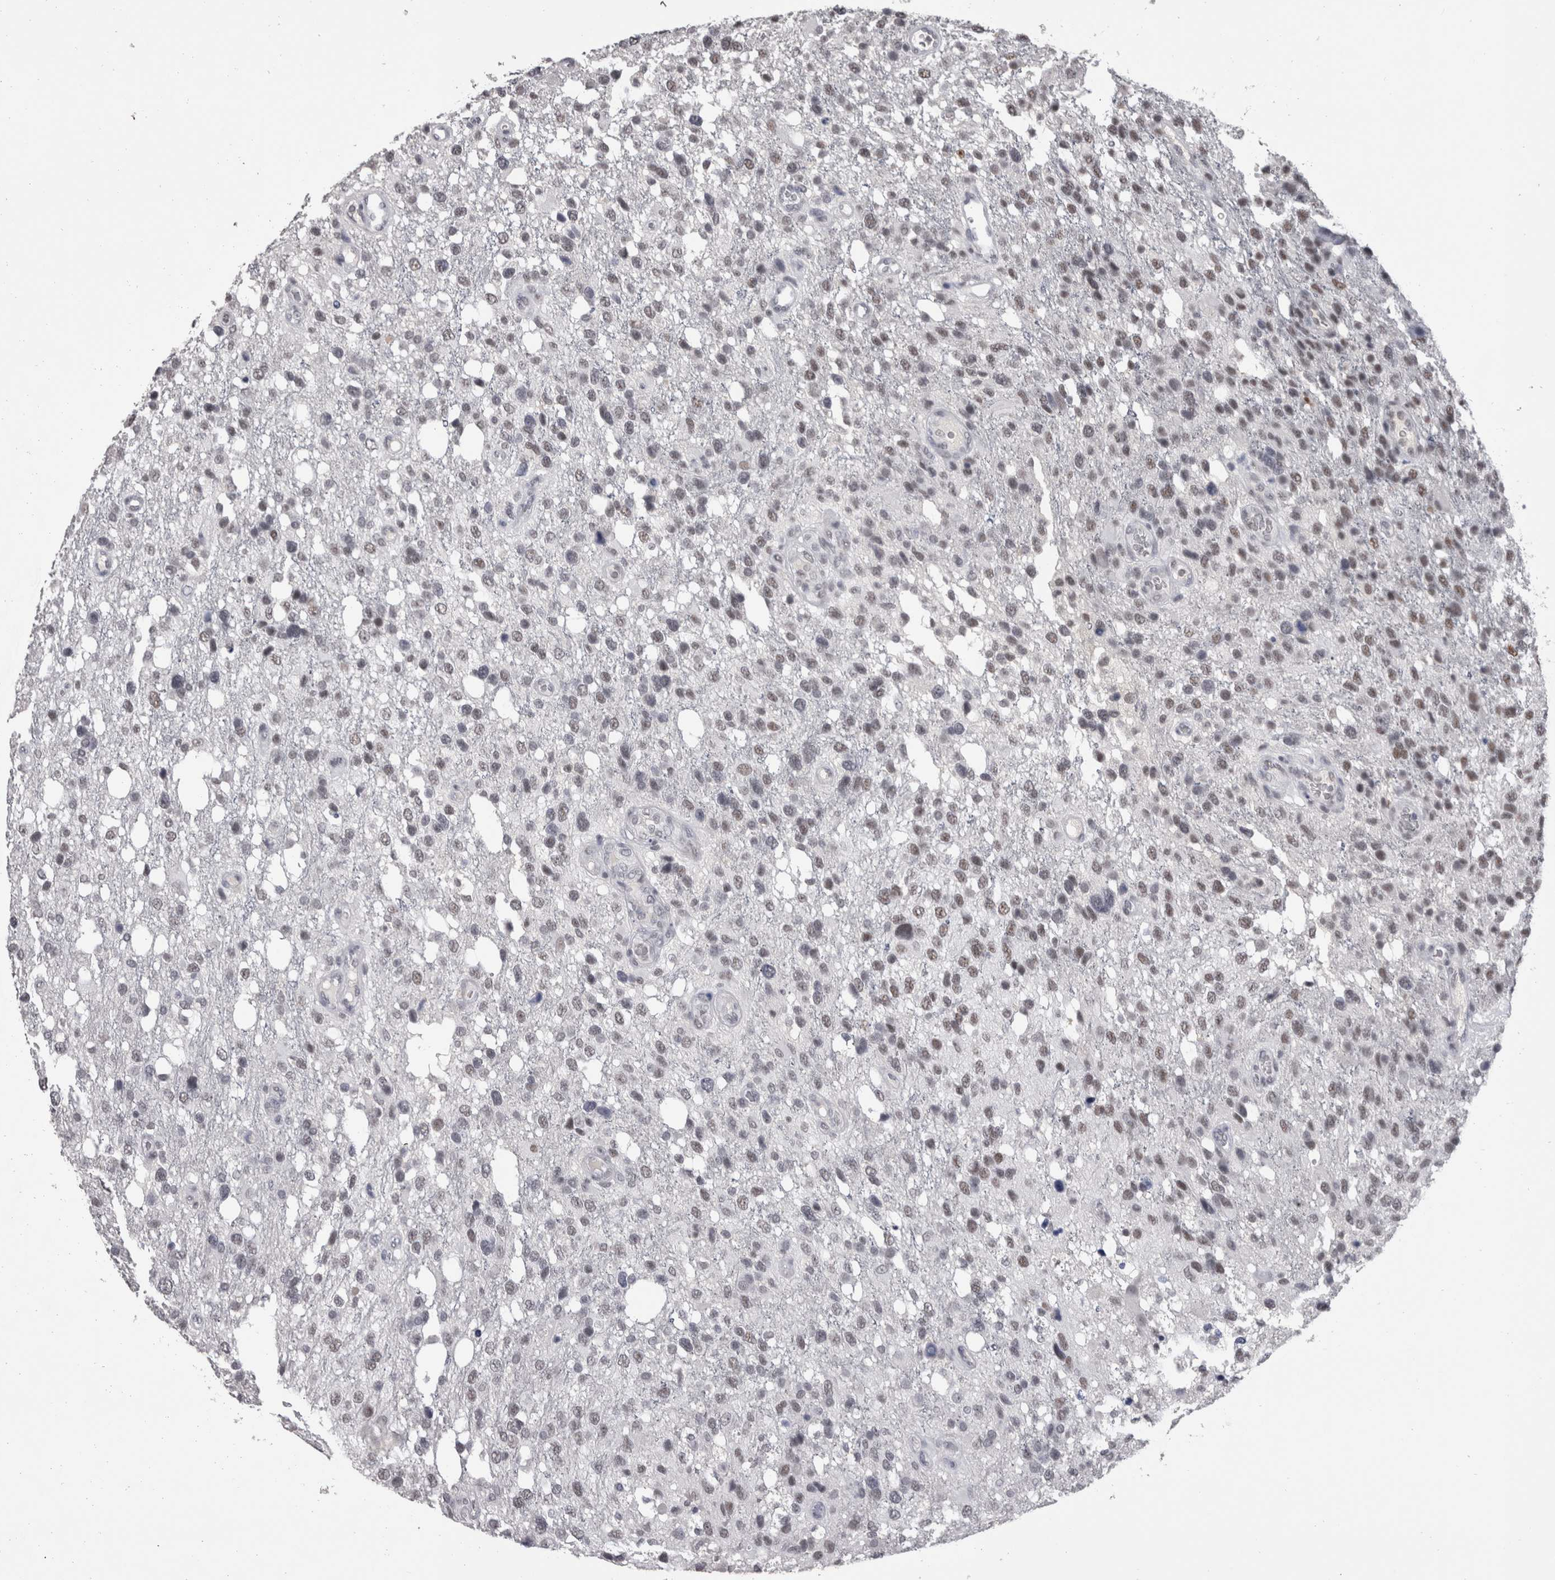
{"staining": {"intensity": "weak", "quantity": "25%-75%", "location": "nuclear"}, "tissue": "glioma", "cell_type": "Tumor cells", "image_type": "cancer", "snomed": [{"axis": "morphology", "description": "Glioma, malignant, High grade"}, {"axis": "topography", "description": "Brain"}], "caption": "The photomicrograph displays staining of glioma, revealing weak nuclear protein expression (brown color) within tumor cells. (brown staining indicates protein expression, while blue staining denotes nuclei).", "gene": "DDX17", "patient": {"sex": "female", "age": 58}}